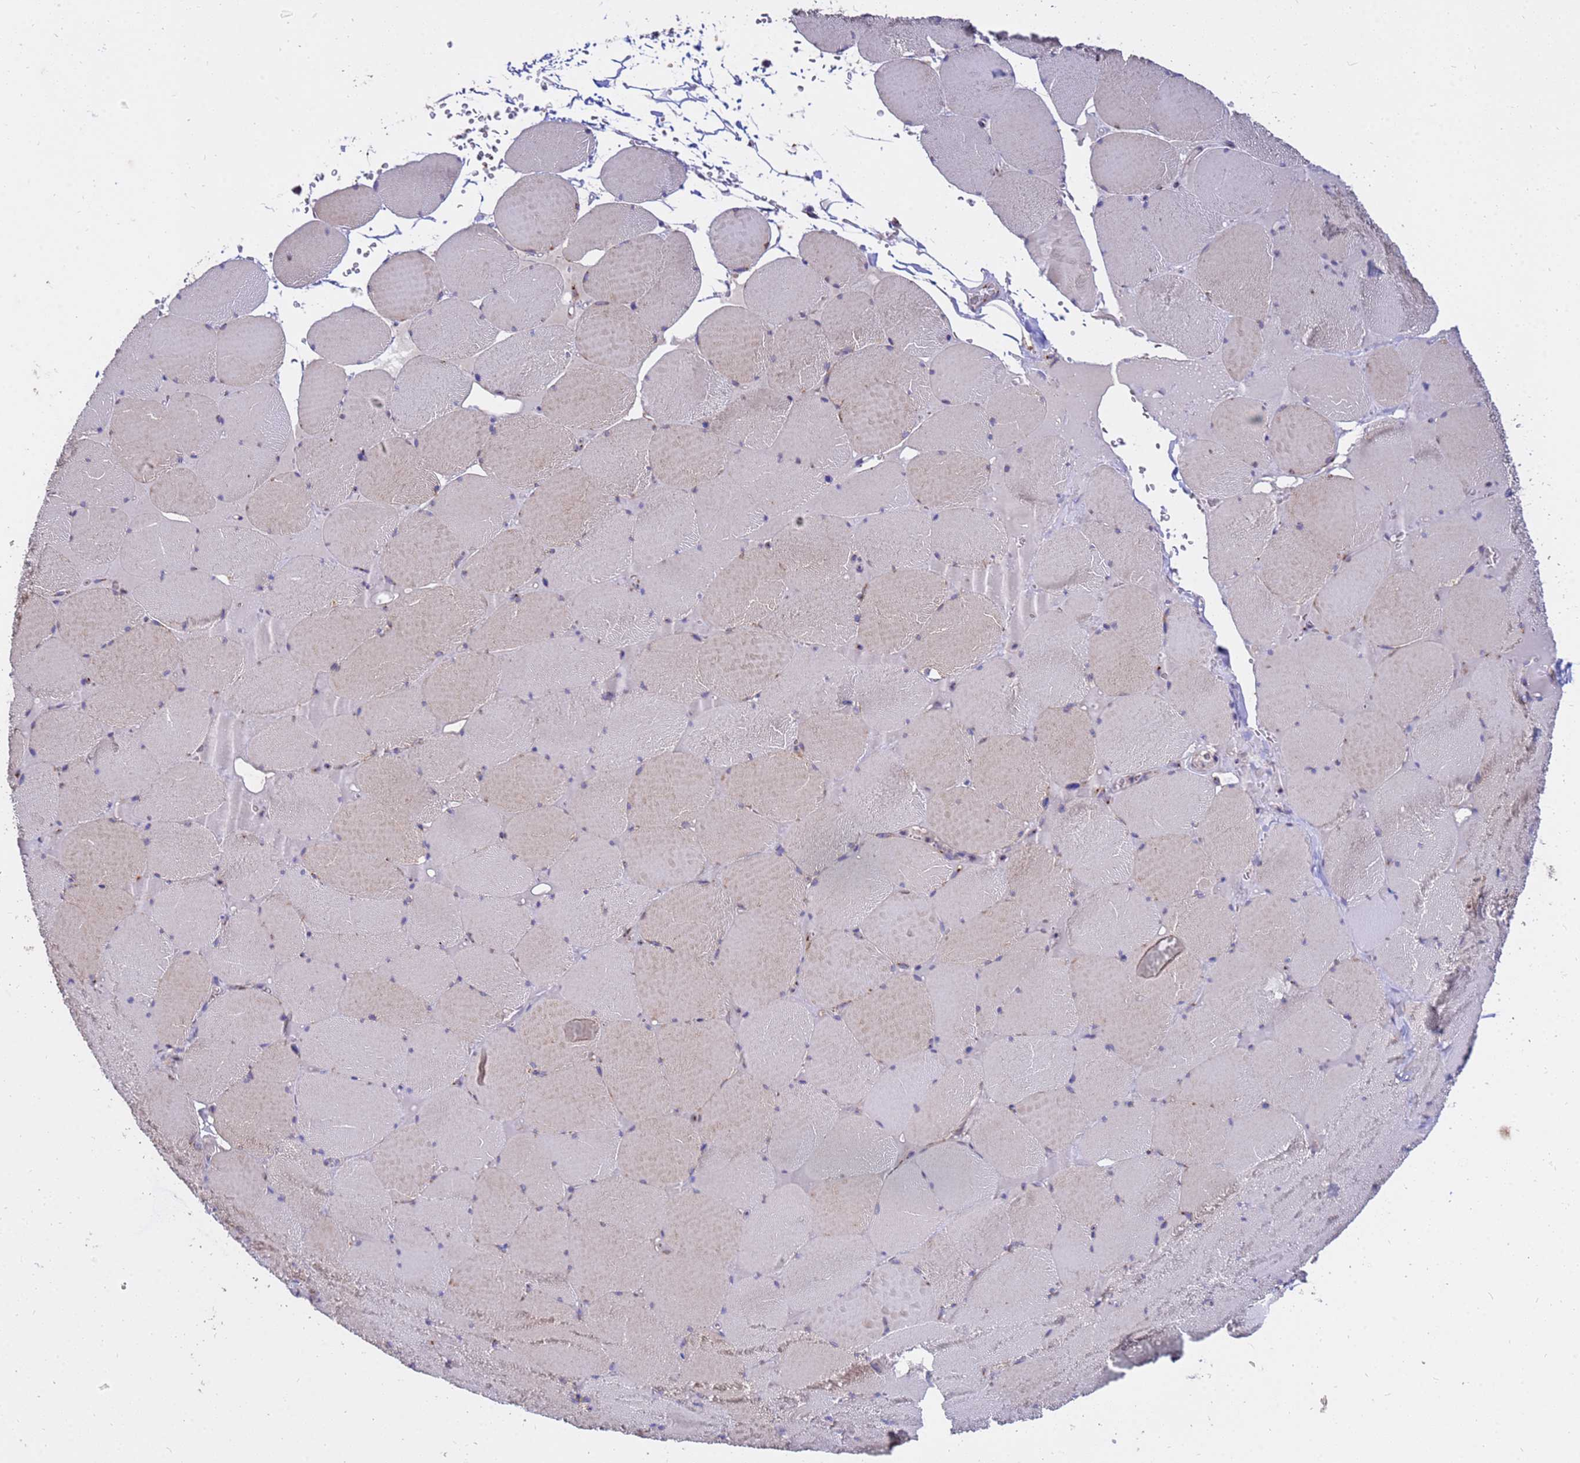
{"staining": {"intensity": "moderate", "quantity": "<25%", "location": "cytoplasmic/membranous"}, "tissue": "skeletal muscle", "cell_type": "Myocytes", "image_type": "normal", "snomed": [{"axis": "morphology", "description": "Normal tissue, NOS"}, {"axis": "topography", "description": "Skeletal muscle"}, {"axis": "topography", "description": "Head-Neck"}], "caption": "Immunohistochemical staining of normal skeletal muscle demonstrates moderate cytoplasmic/membranous protein expression in about <25% of myocytes.", "gene": "HPS3", "patient": {"sex": "male", "age": 66}}